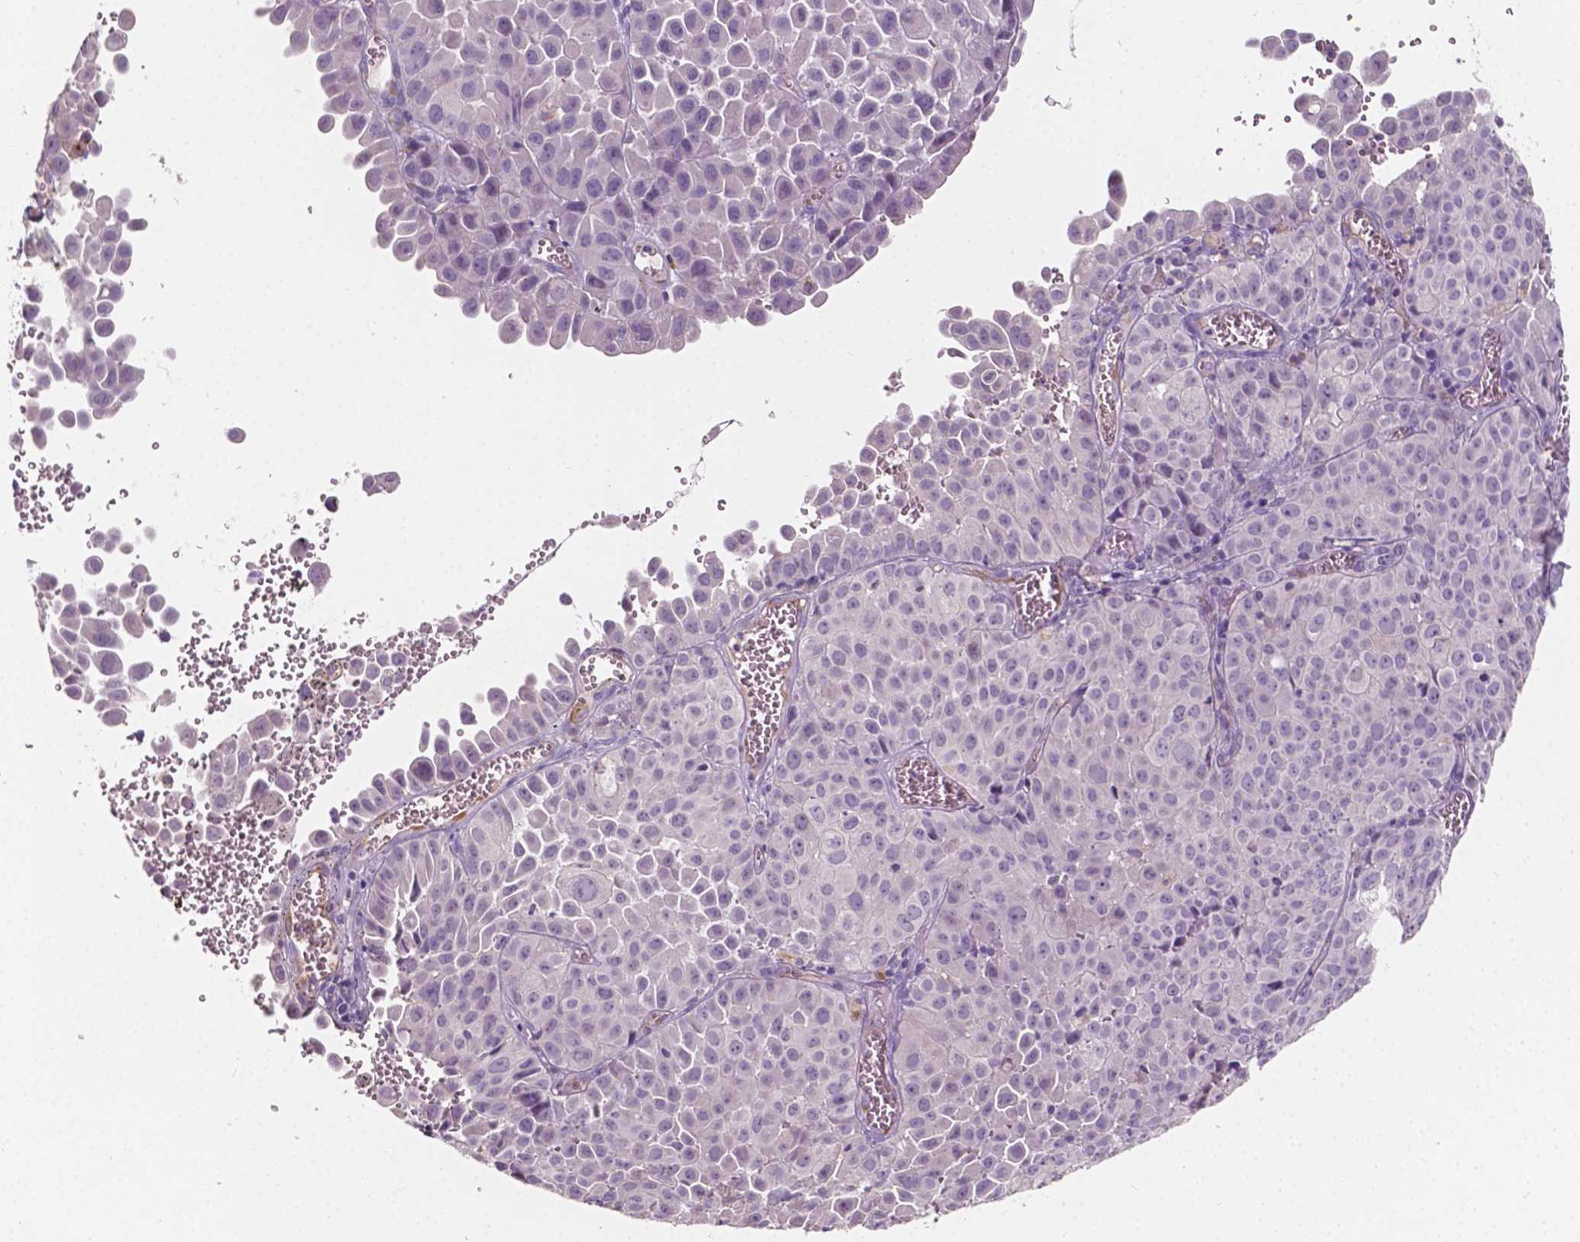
{"staining": {"intensity": "negative", "quantity": "none", "location": "none"}, "tissue": "cervical cancer", "cell_type": "Tumor cells", "image_type": "cancer", "snomed": [{"axis": "morphology", "description": "Squamous cell carcinoma, NOS"}, {"axis": "topography", "description": "Cervix"}], "caption": "DAB immunohistochemical staining of human cervical squamous cell carcinoma displays no significant positivity in tumor cells.", "gene": "SLC22A4", "patient": {"sex": "female", "age": 55}}